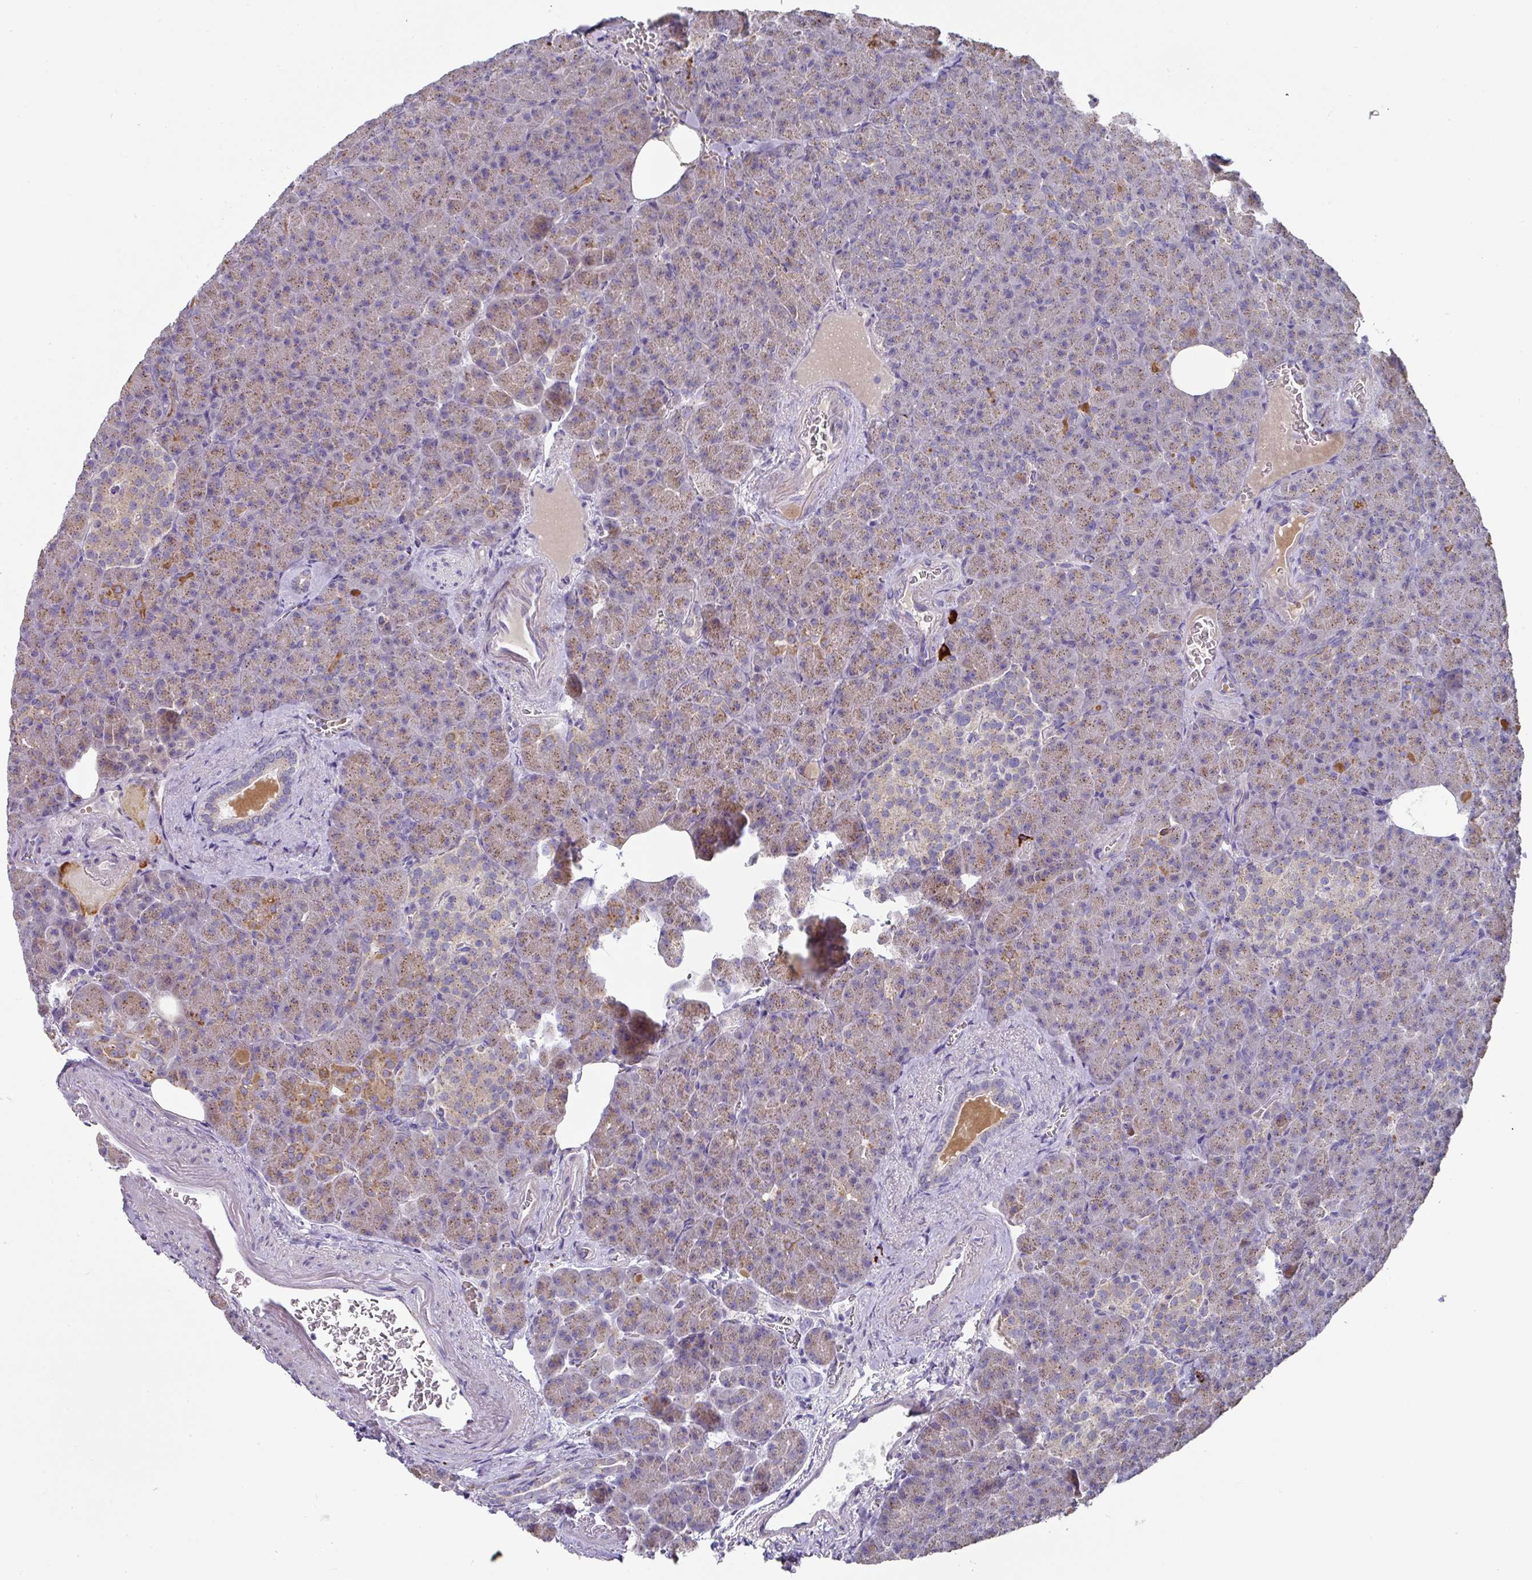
{"staining": {"intensity": "moderate", "quantity": "25%-75%", "location": "cytoplasmic/membranous"}, "tissue": "pancreas", "cell_type": "Exocrine glandular cells", "image_type": "normal", "snomed": [{"axis": "morphology", "description": "Normal tissue, NOS"}, {"axis": "topography", "description": "Pancreas"}], "caption": "Immunohistochemical staining of normal human pancreas exhibits medium levels of moderate cytoplasmic/membranous staining in about 25%-75% of exocrine glandular cells.", "gene": "IL4R", "patient": {"sex": "female", "age": 74}}